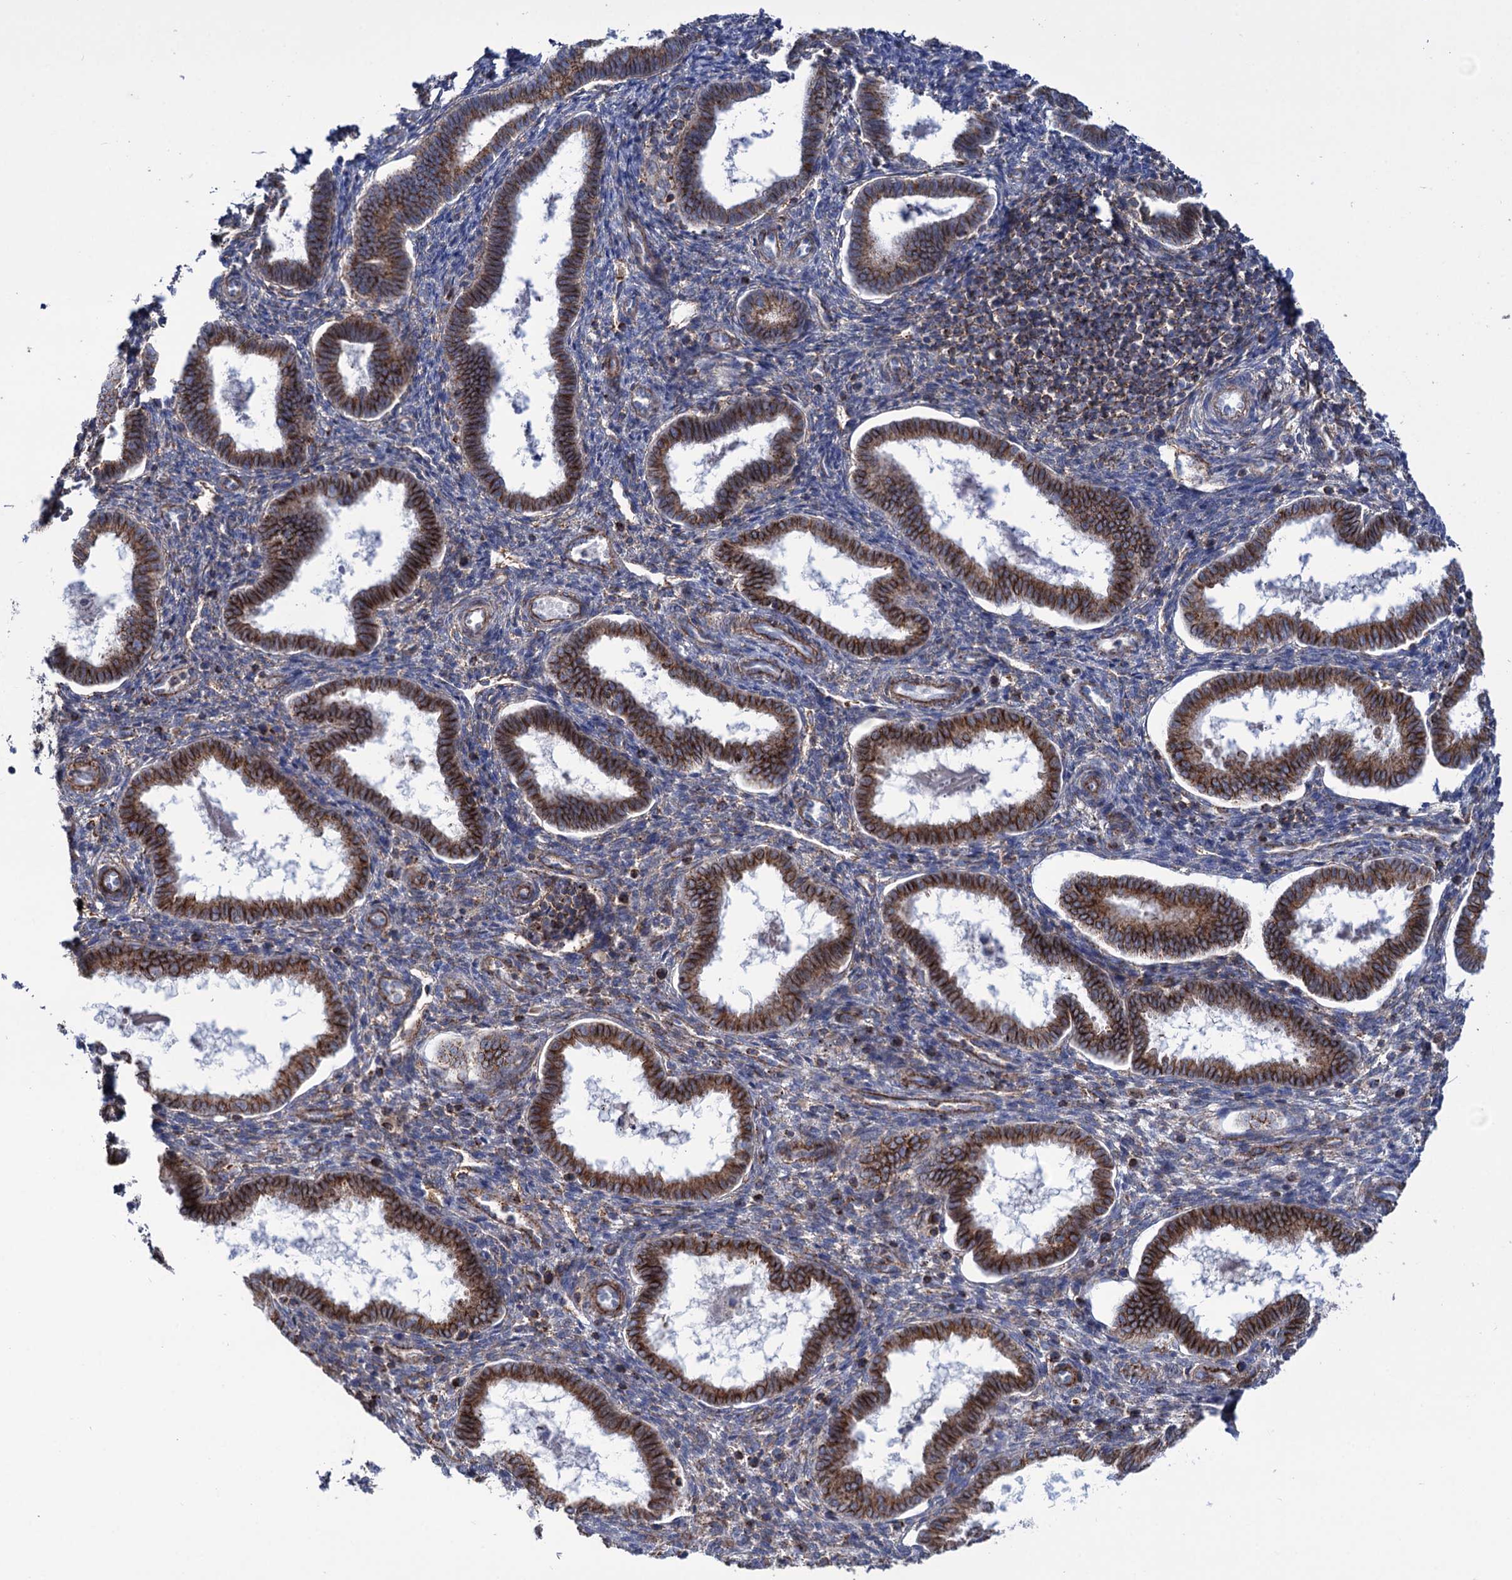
{"staining": {"intensity": "negative", "quantity": "none", "location": "none"}, "tissue": "endometrium", "cell_type": "Cells in endometrial stroma", "image_type": "normal", "snomed": [{"axis": "morphology", "description": "Normal tissue, NOS"}, {"axis": "topography", "description": "Endometrium"}], "caption": "This is an IHC micrograph of normal endometrium. There is no positivity in cells in endometrial stroma.", "gene": "DEF6", "patient": {"sex": "female", "age": 24}}